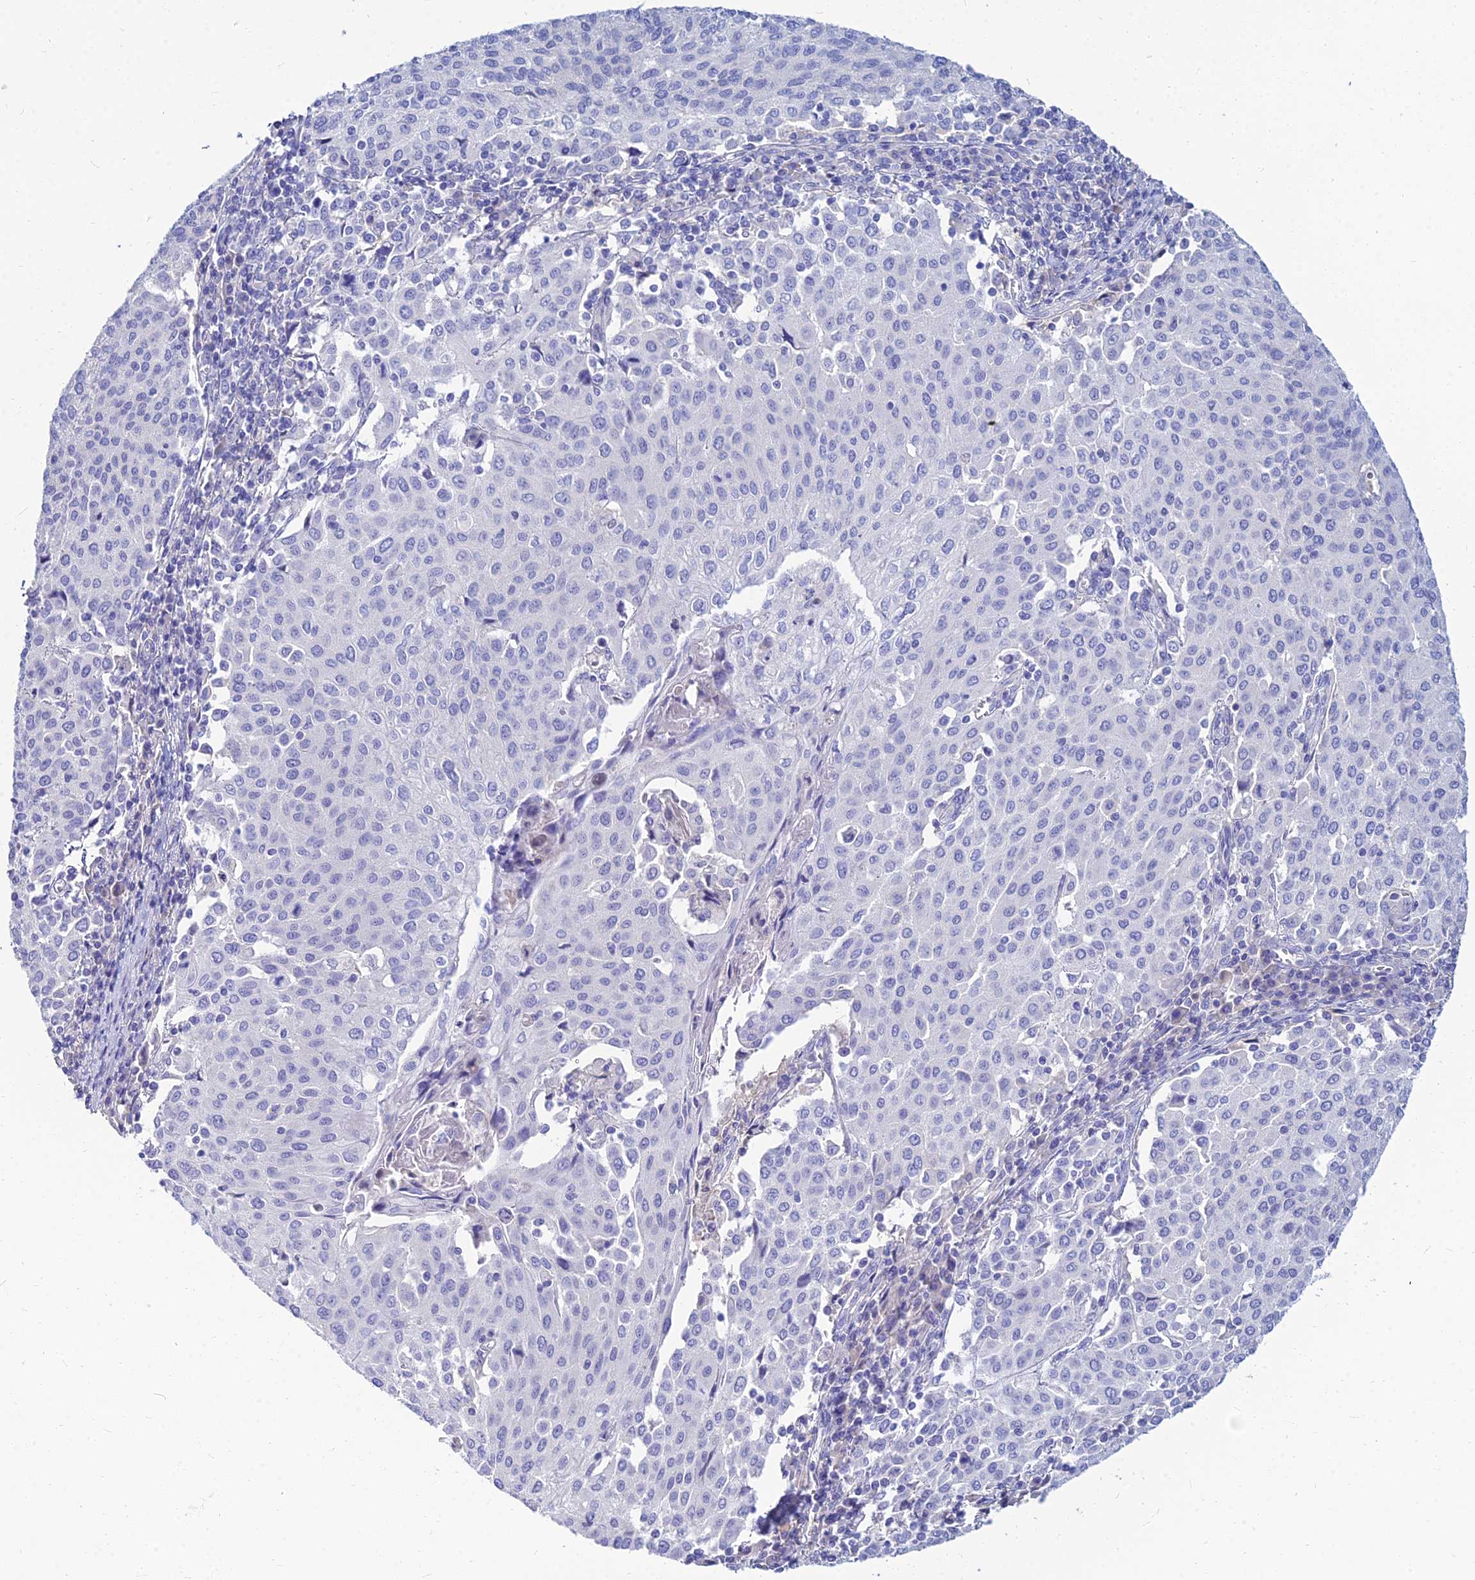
{"staining": {"intensity": "negative", "quantity": "none", "location": "none"}, "tissue": "cervical cancer", "cell_type": "Tumor cells", "image_type": "cancer", "snomed": [{"axis": "morphology", "description": "Squamous cell carcinoma, NOS"}, {"axis": "topography", "description": "Cervix"}], "caption": "Tumor cells are negative for protein expression in human cervical squamous cell carcinoma. Brightfield microscopy of IHC stained with DAB (brown) and hematoxylin (blue), captured at high magnification.", "gene": "ZNF552", "patient": {"sex": "female", "age": 46}}